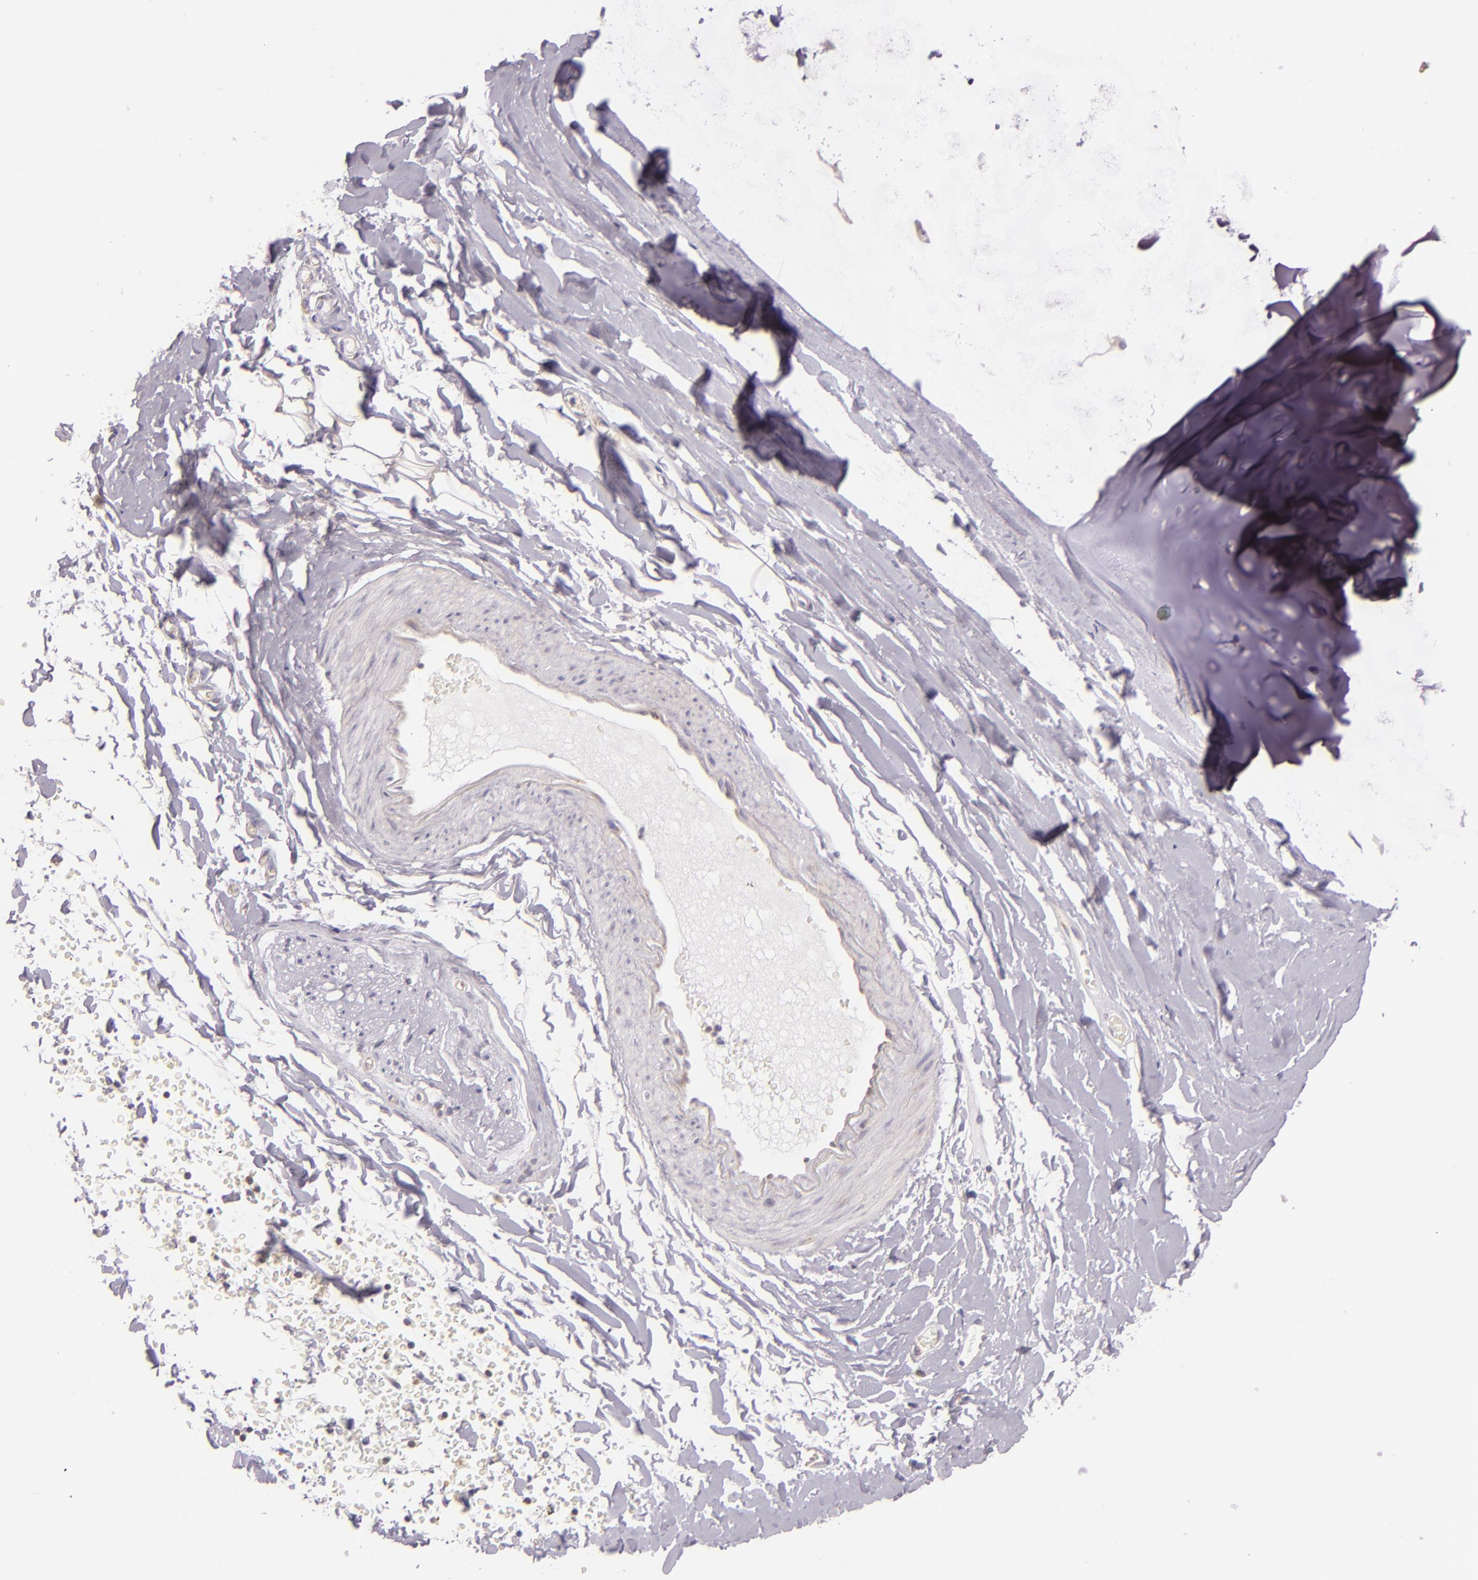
{"staining": {"intensity": "negative", "quantity": "none", "location": "none"}, "tissue": "adipose tissue", "cell_type": "Adipocytes", "image_type": "normal", "snomed": [{"axis": "morphology", "description": "Normal tissue, NOS"}, {"axis": "topography", "description": "Bronchus"}, {"axis": "topography", "description": "Lung"}], "caption": "DAB immunohistochemical staining of benign adipose tissue displays no significant expression in adipocytes.", "gene": "UPF3B", "patient": {"sex": "female", "age": 56}}